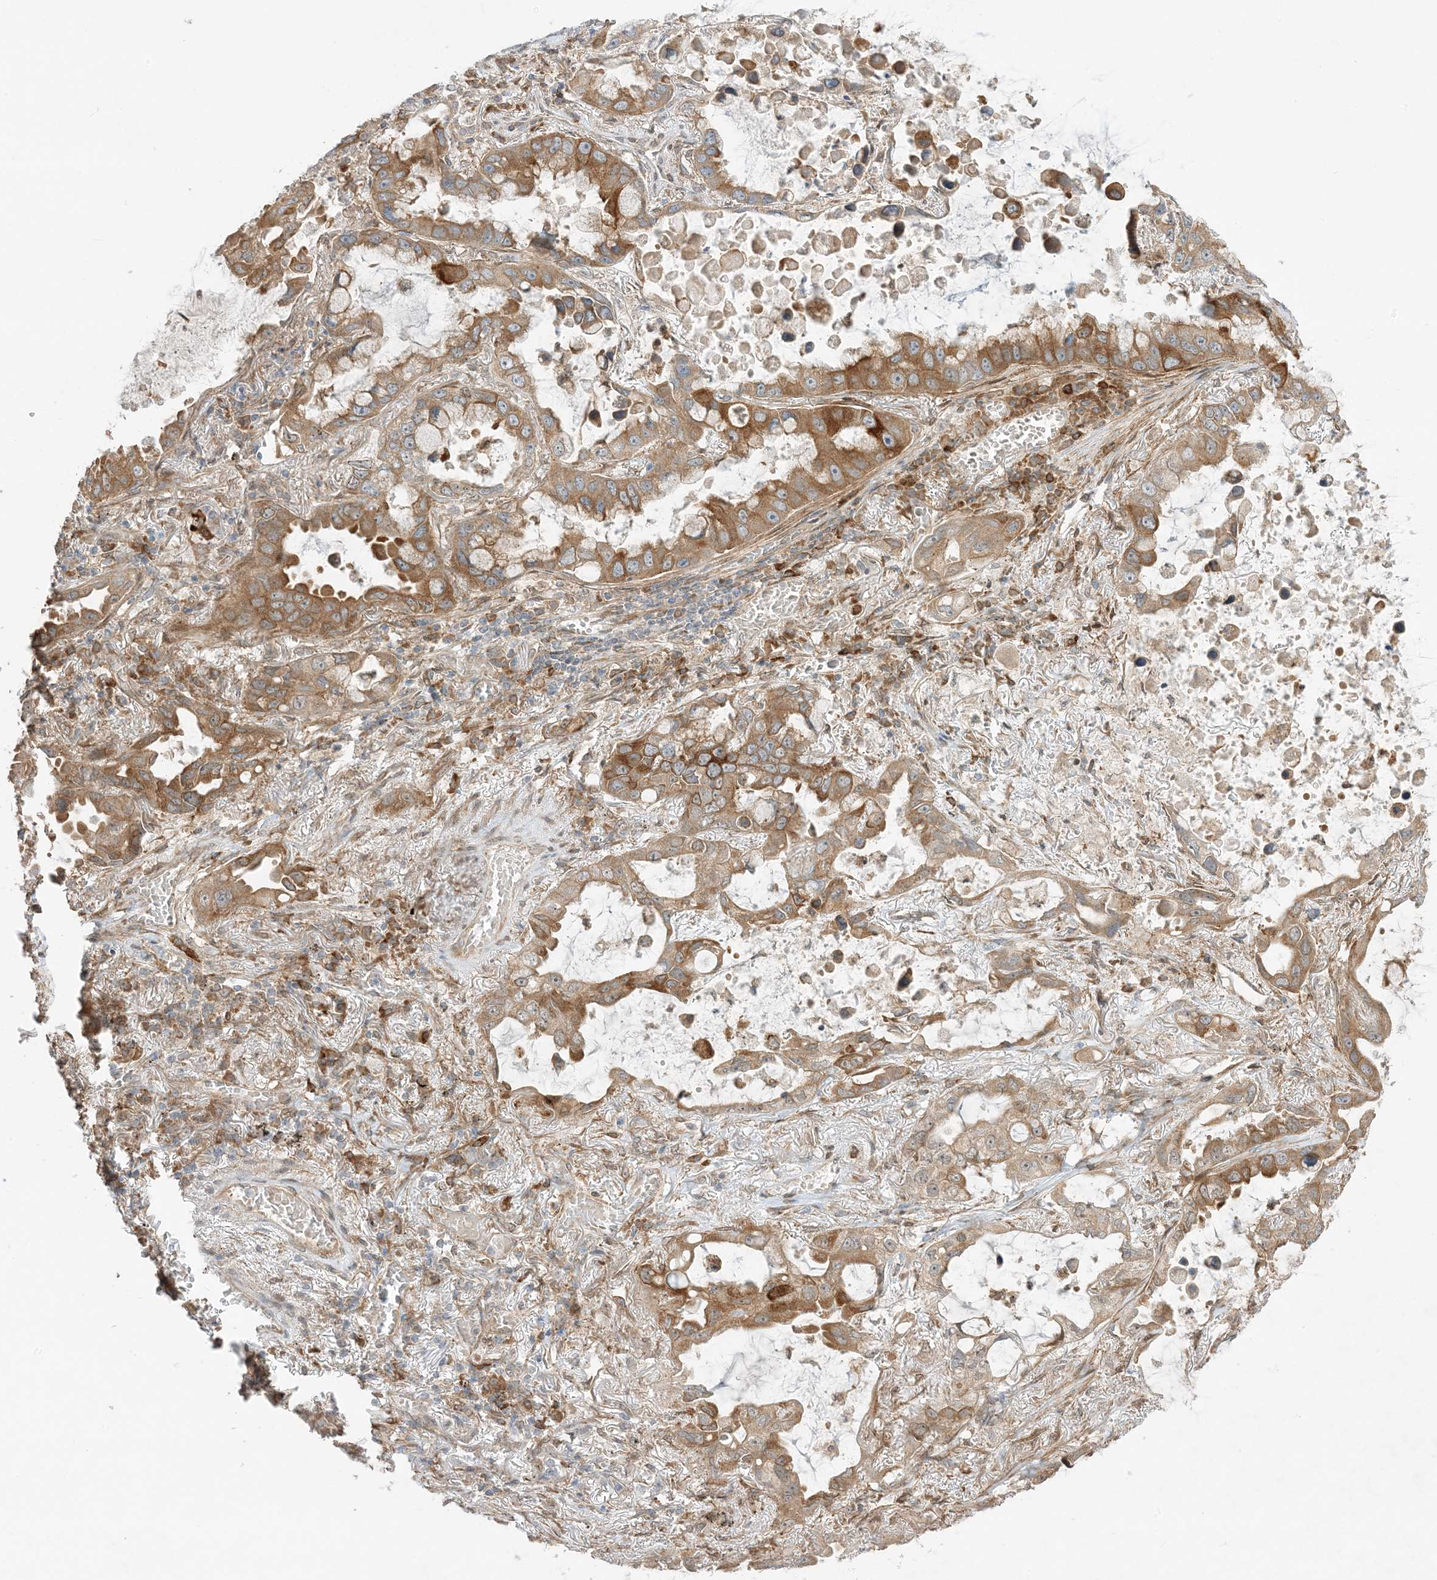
{"staining": {"intensity": "moderate", "quantity": ">75%", "location": "cytoplasmic/membranous"}, "tissue": "lung cancer", "cell_type": "Tumor cells", "image_type": "cancer", "snomed": [{"axis": "morphology", "description": "Adenocarcinoma, NOS"}, {"axis": "topography", "description": "Lung"}], "caption": "A high-resolution histopathology image shows immunohistochemistry staining of lung adenocarcinoma, which shows moderate cytoplasmic/membranous positivity in approximately >75% of tumor cells.", "gene": "SCARF2", "patient": {"sex": "male", "age": 64}}